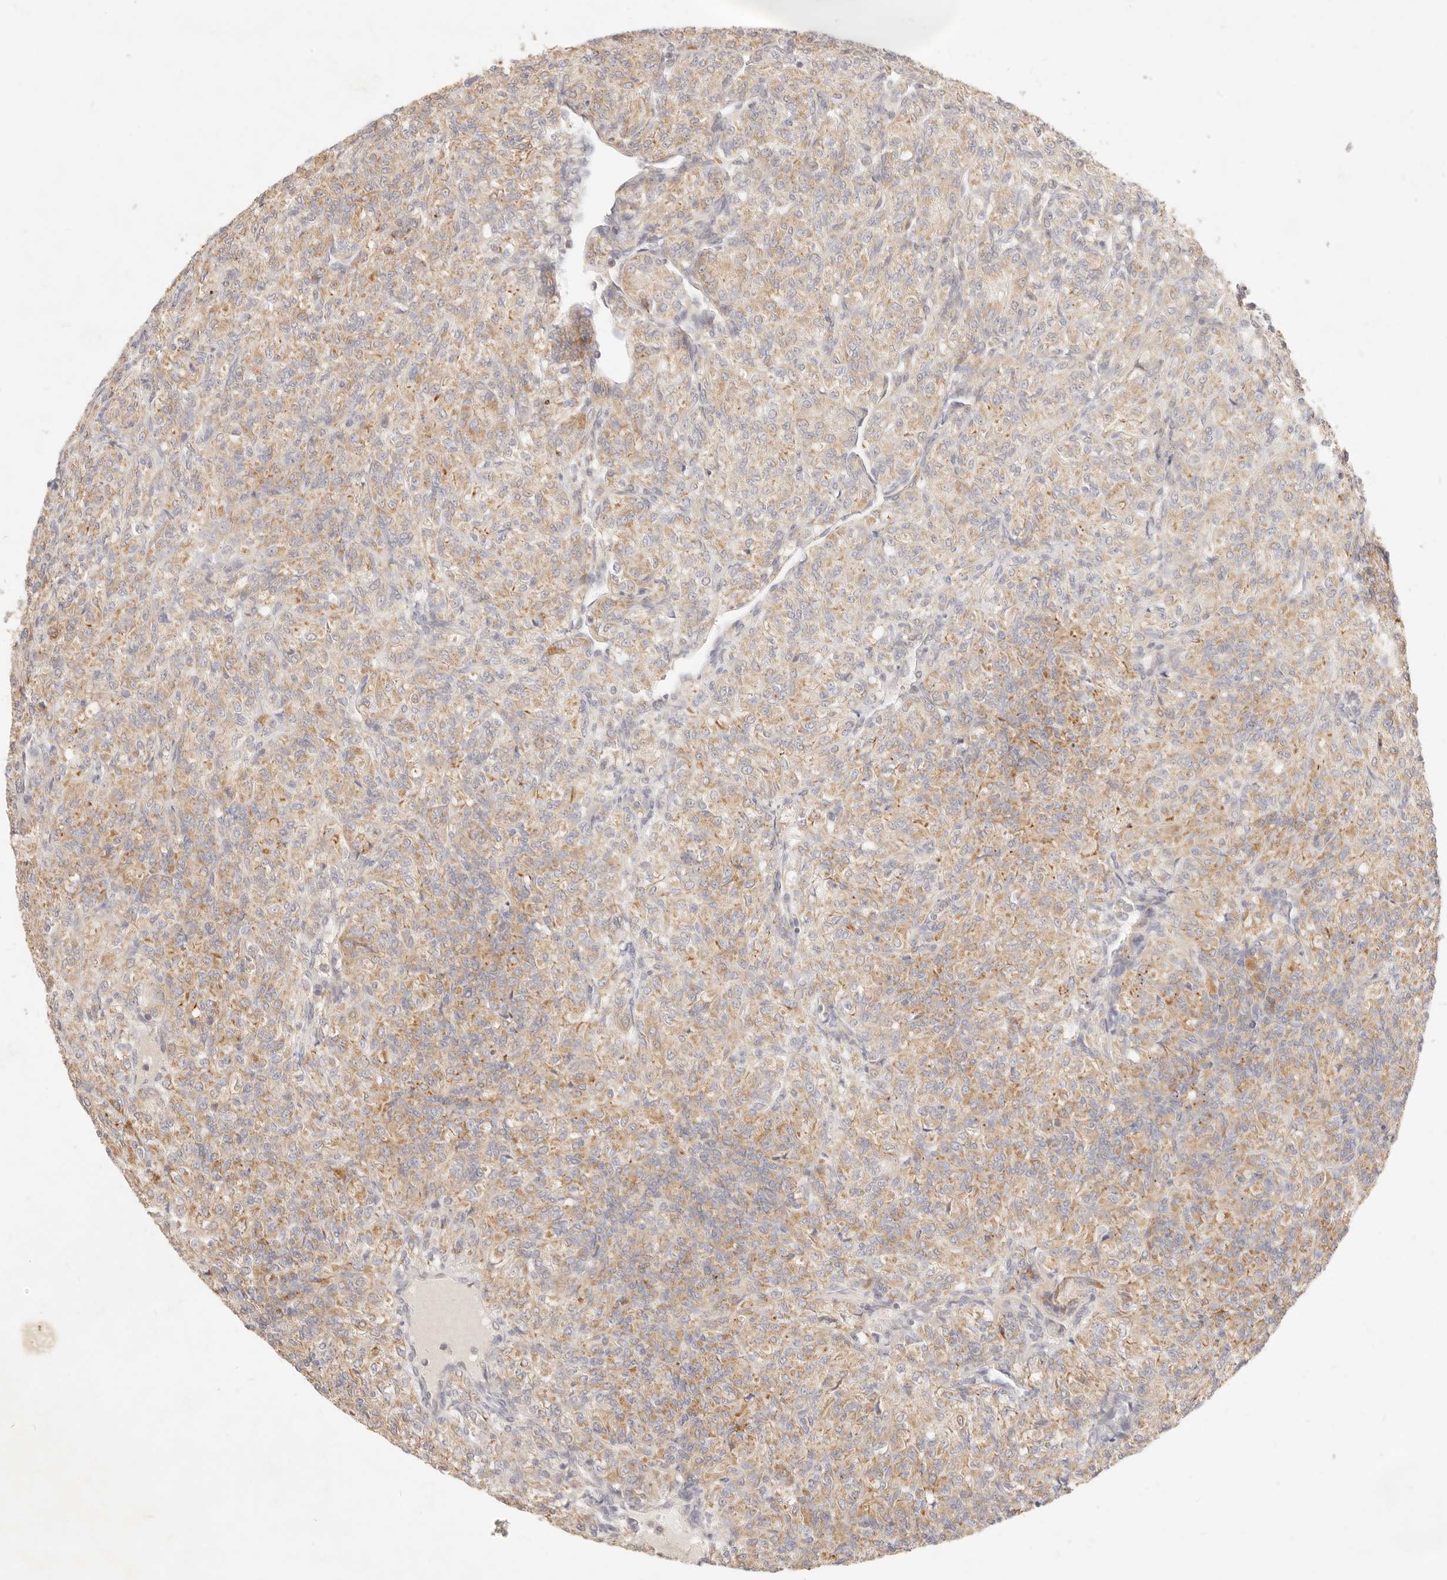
{"staining": {"intensity": "moderate", "quantity": ">75%", "location": "cytoplasmic/membranous"}, "tissue": "renal cancer", "cell_type": "Tumor cells", "image_type": "cancer", "snomed": [{"axis": "morphology", "description": "Adenocarcinoma, NOS"}, {"axis": "topography", "description": "Kidney"}], "caption": "An immunohistochemistry (IHC) histopathology image of neoplastic tissue is shown. Protein staining in brown labels moderate cytoplasmic/membranous positivity in renal cancer (adenocarcinoma) within tumor cells.", "gene": "RUBCNL", "patient": {"sex": "male", "age": 77}}